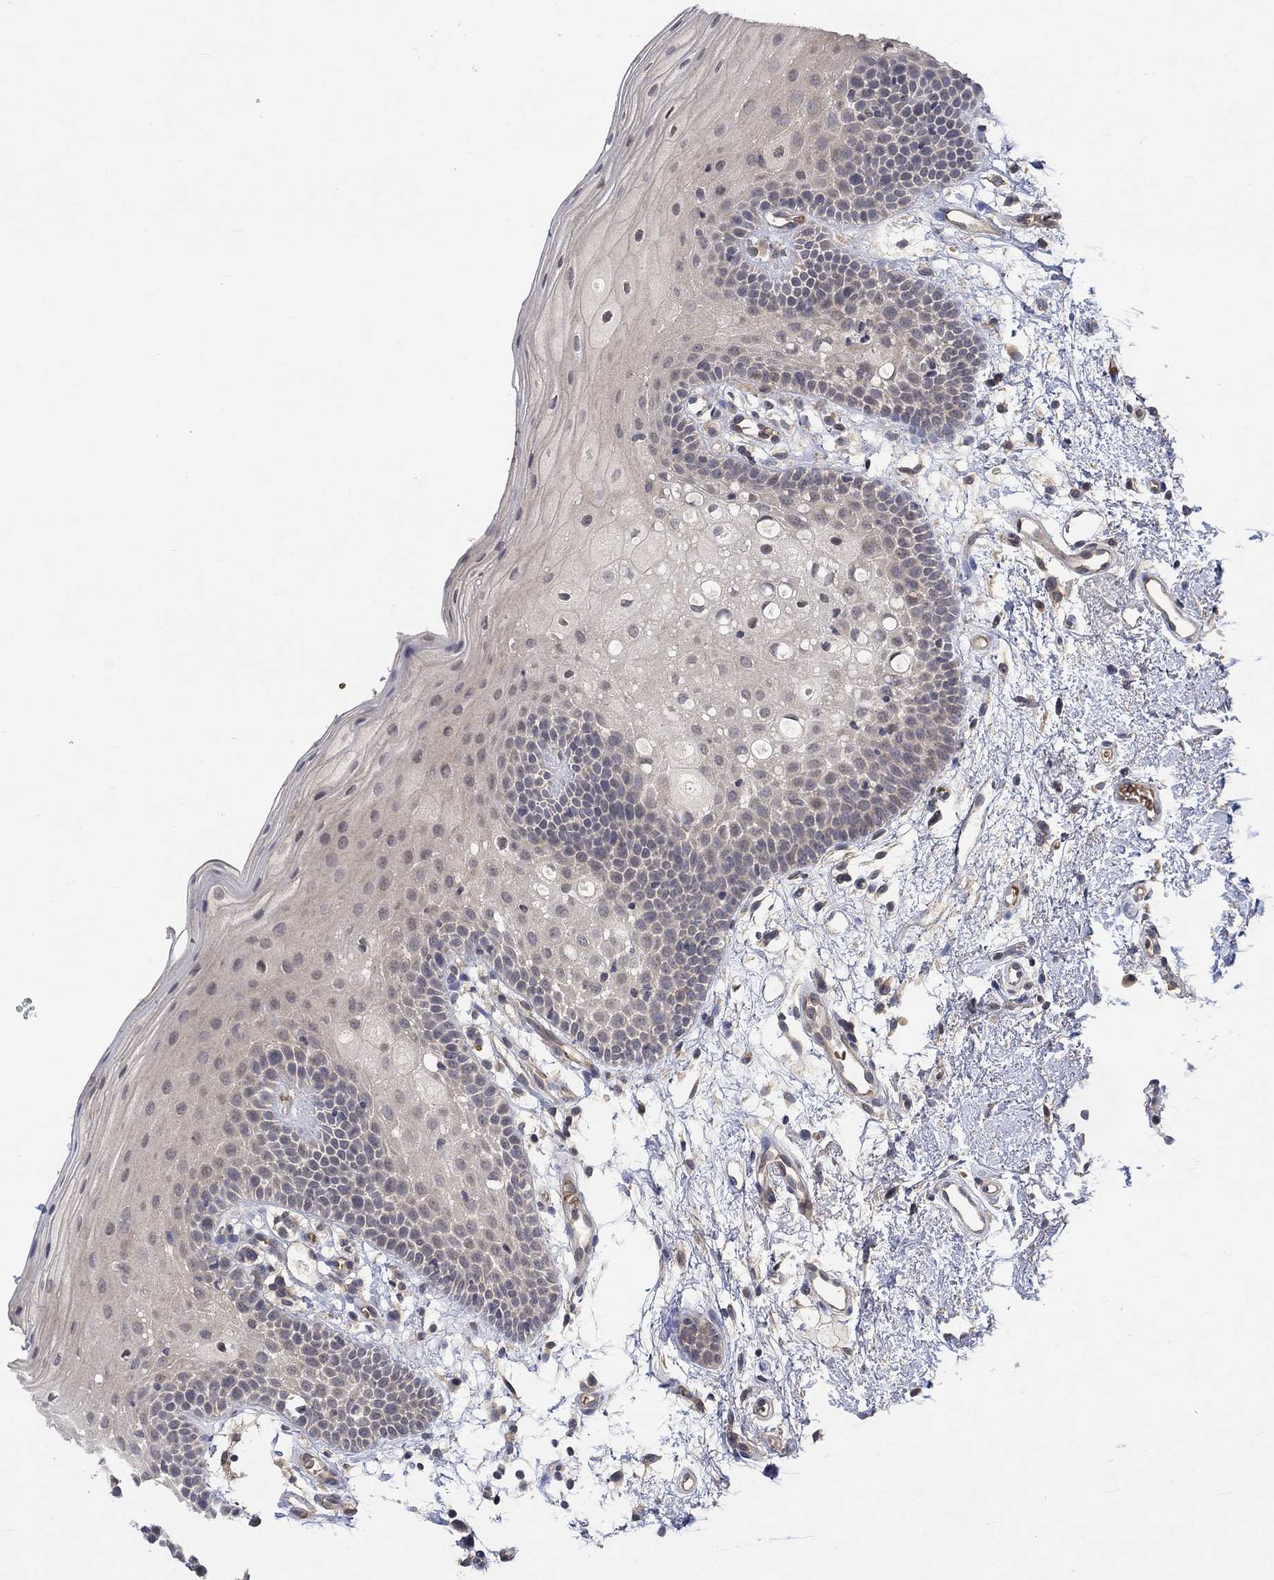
{"staining": {"intensity": "negative", "quantity": "none", "location": "none"}, "tissue": "oral mucosa", "cell_type": "Squamous epithelial cells", "image_type": "normal", "snomed": [{"axis": "morphology", "description": "Normal tissue, NOS"}, {"axis": "topography", "description": "Oral tissue"}, {"axis": "topography", "description": "Tounge, NOS"}], "caption": "Micrograph shows no protein positivity in squamous epithelial cells of normal oral mucosa. The staining is performed using DAB brown chromogen with nuclei counter-stained in using hematoxylin.", "gene": "GRIN2D", "patient": {"sex": "female", "age": 83}}